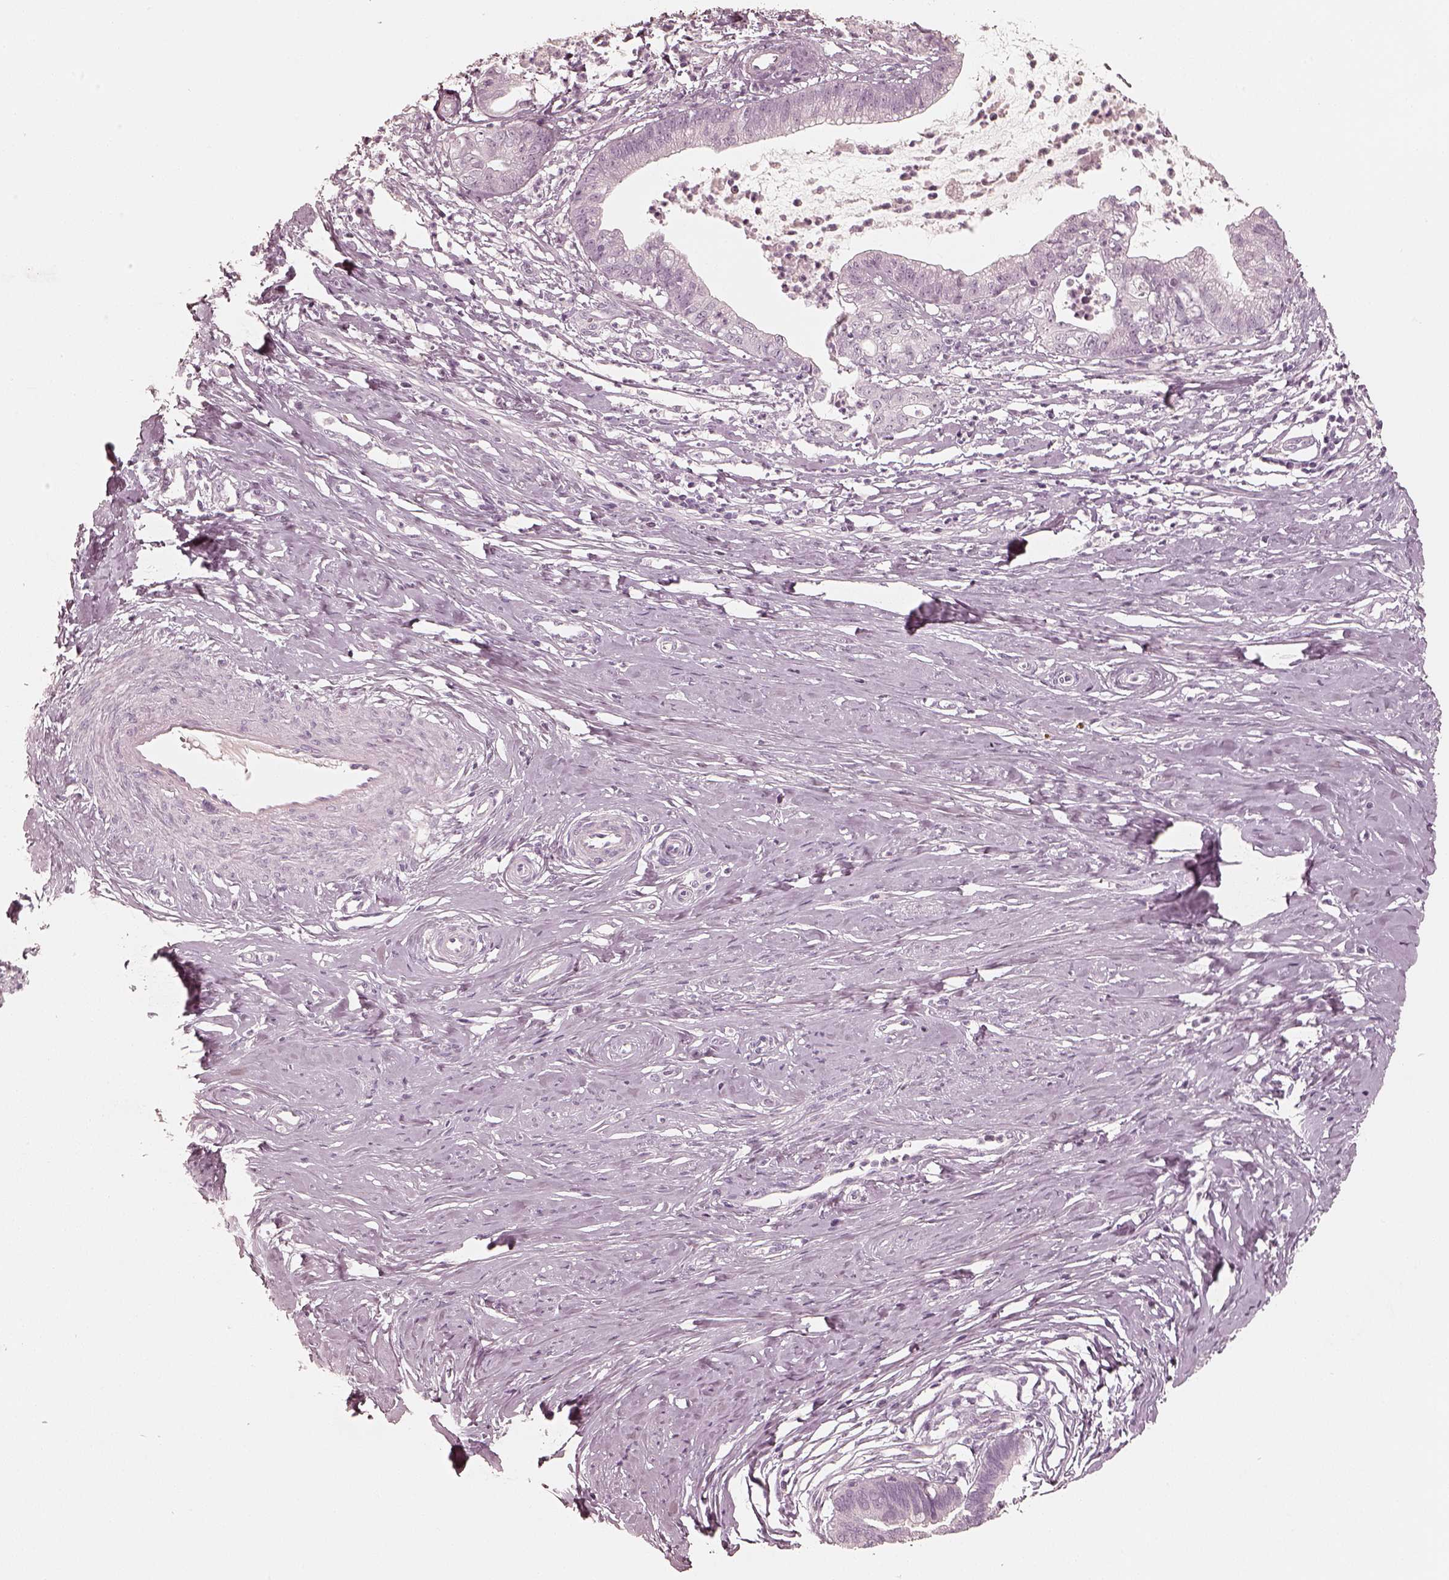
{"staining": {"intensity": "negative", "quantity": "none", "location": "none"}, "tissue": "cervical cancer", "cell_type": "Tumor cells", "image_type": "cancer", "snomed": [{"axis": "morphology", "description": "Normal tissue, NOS"}, {"axis": "morphology", "description": "Adenocarcinoma, NOS"}, {"axis": "topography", "description": "Cervix"}], "caption": "Tumor cells show no significant protein expression in cervical cancer (adenocarcinoma).", "gene": "KRT82", "patient": {"sex": "female", "age": 38}}